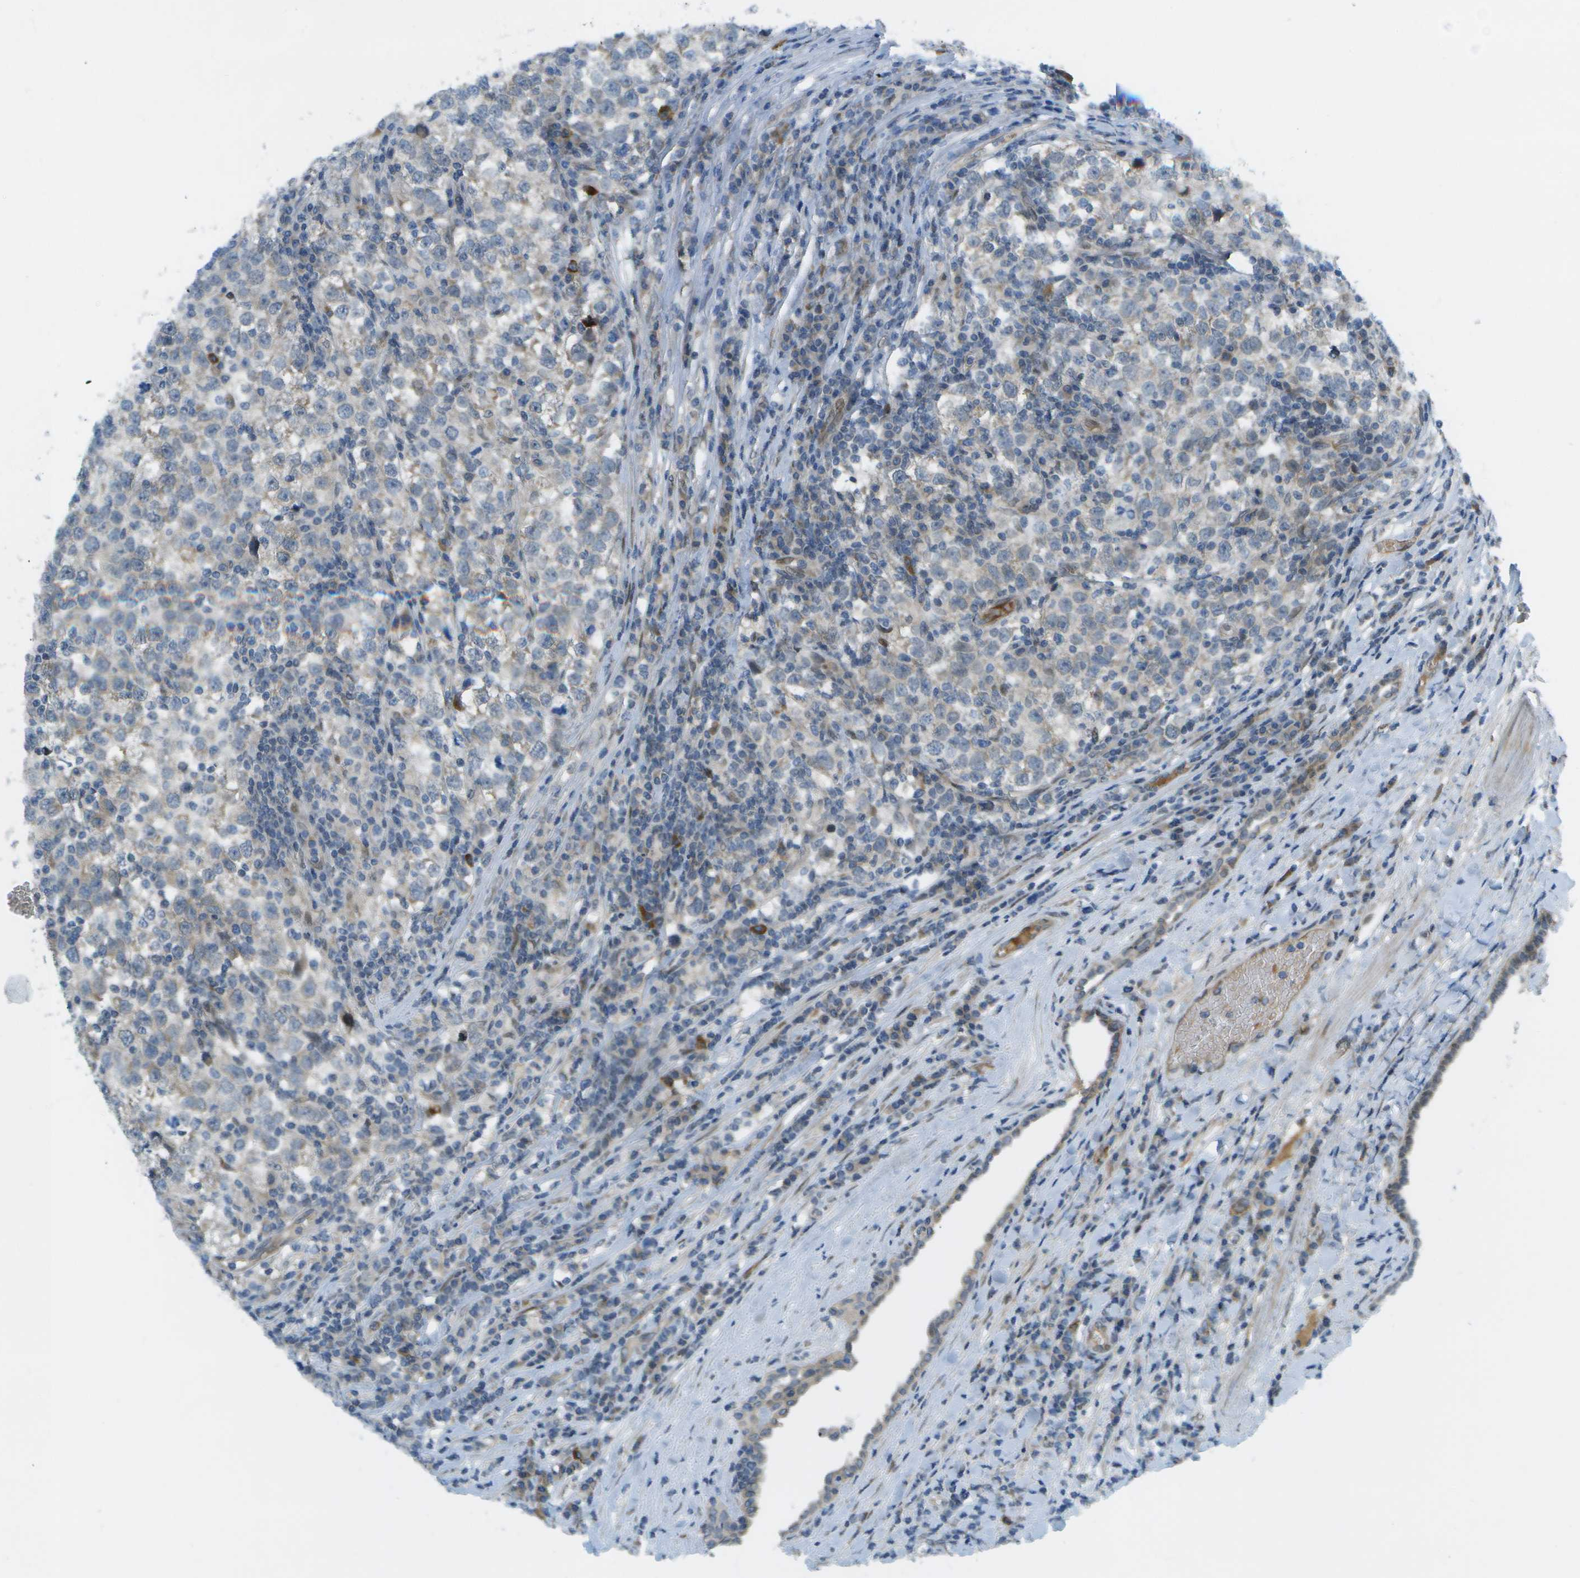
{"staining": {"intensity": "weak", "quantity": "<25%", "location": "cytoplasmic/membranous"}, "tissue": "testis cancer", "cell_type": "Tumor cells", "image_type": "cancer", "snomed": [{"axis": "morphology", "description": "Normal tissue, NOS"}, {"axis": "morphology", "description": "Seminoma, NOS"}, {"axis": "topography", "description": "Testis"}], "caption": "Testis cancer stained for a protein using immunohistochemistry (IHC) exhibits no staining tumor cells.", "gene": "CACNB4", "patient": {"sex": "male", "age": 43}}